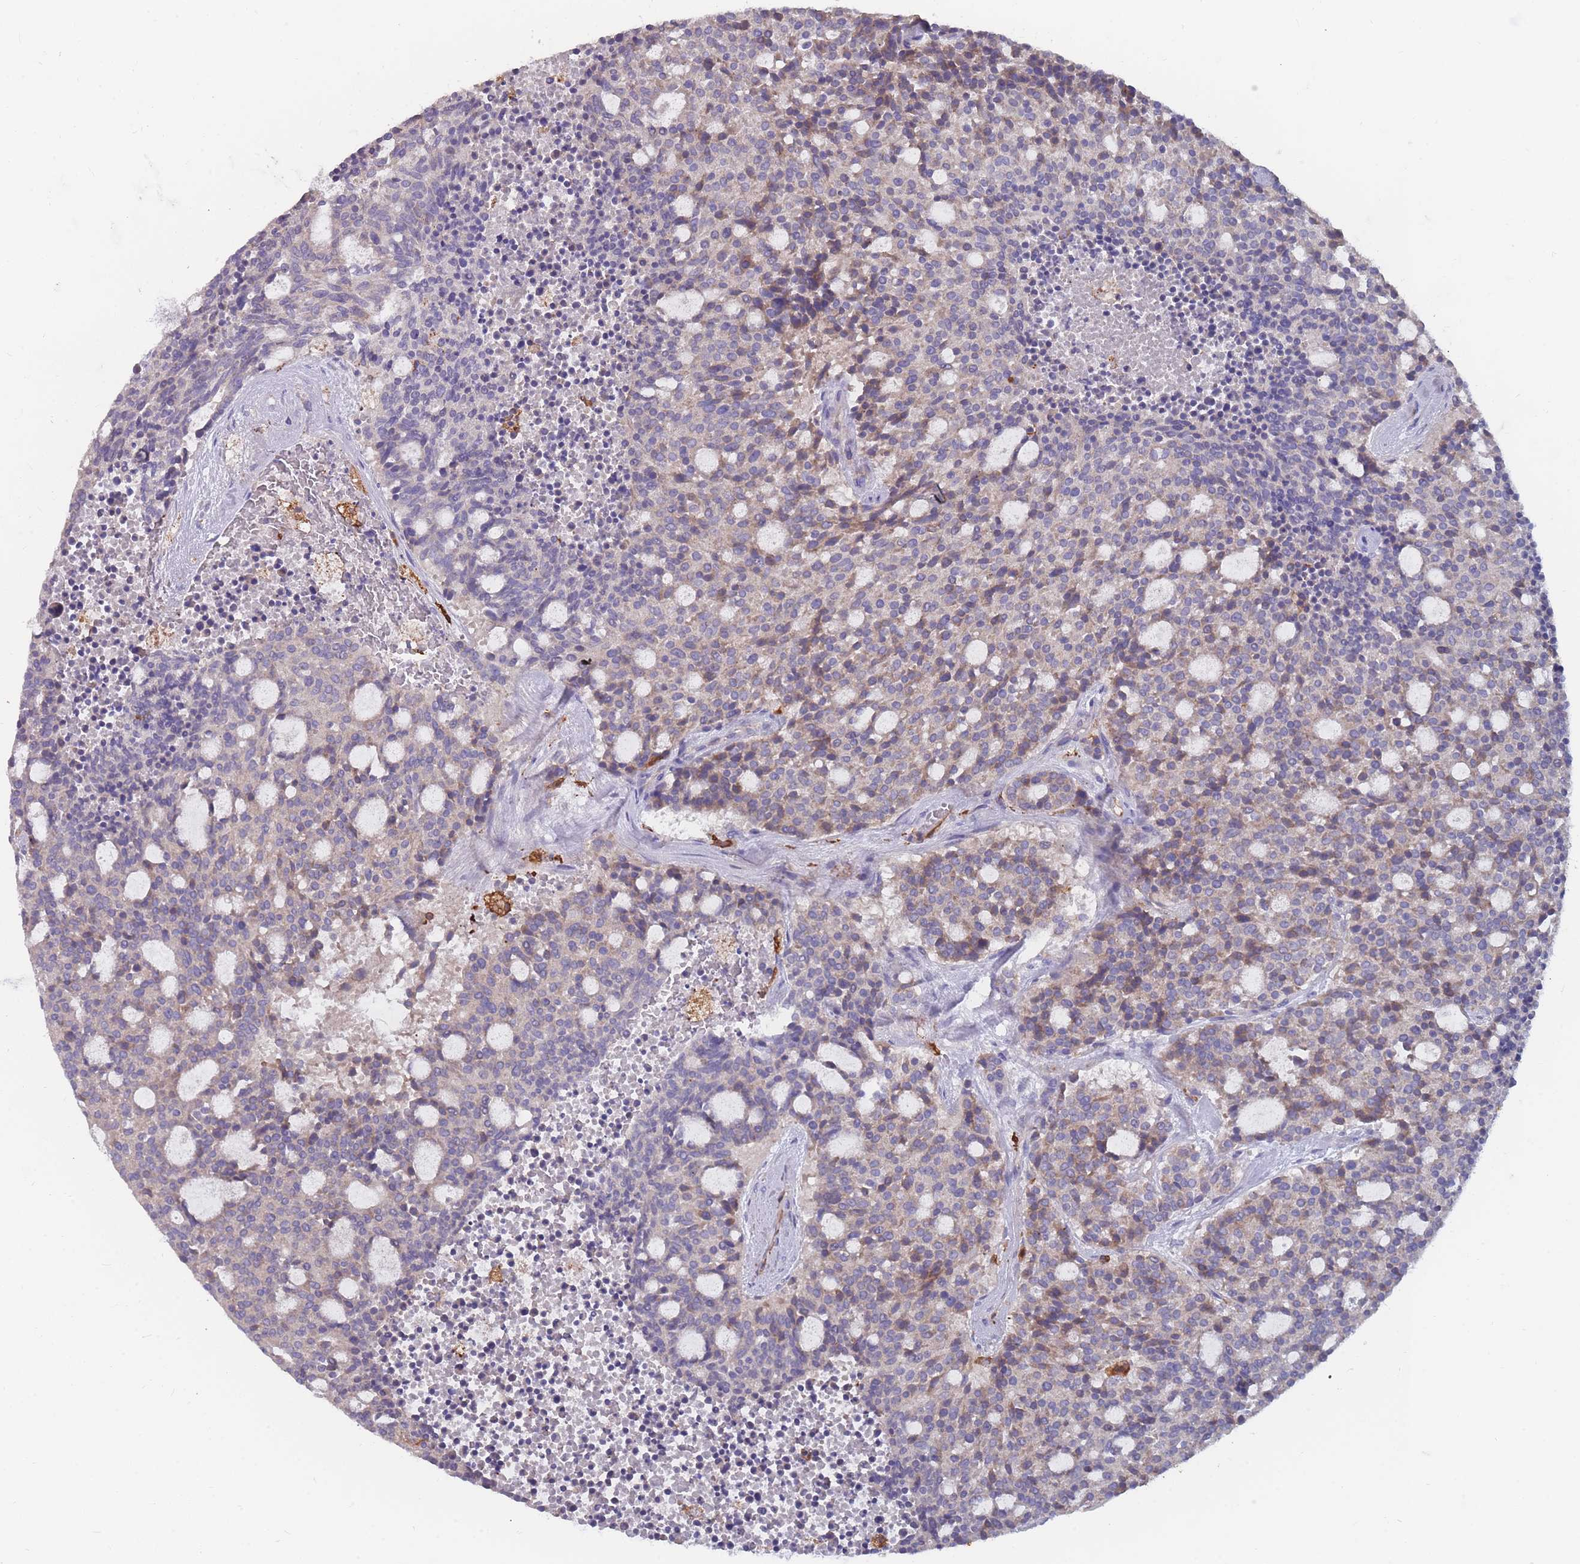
{"staining": {"intensity": "weak", "quantity": "25%-75%", "location": "cytoplasmic/membranous"}, "tissue": "carcinoid", "cell_type": "Tumor cells", "image_type": "cancer", "snomed": [{"axis": "morphology", "description": "Carcinoid, malignant, NOS"}, {"axis": "topography", "description": "Pancreas"}], "caption": "High-magnification brightfield microscopy of carcinoid stained with DAB (brown) and counterstained with hematoxylin (blue). tumor cells exhibit weak cytoplasmic/membranous staining is appreciated in approximately25%-75% of cells.", "gene": "CD33", "patient": {"sex": "female", "age": 54}}